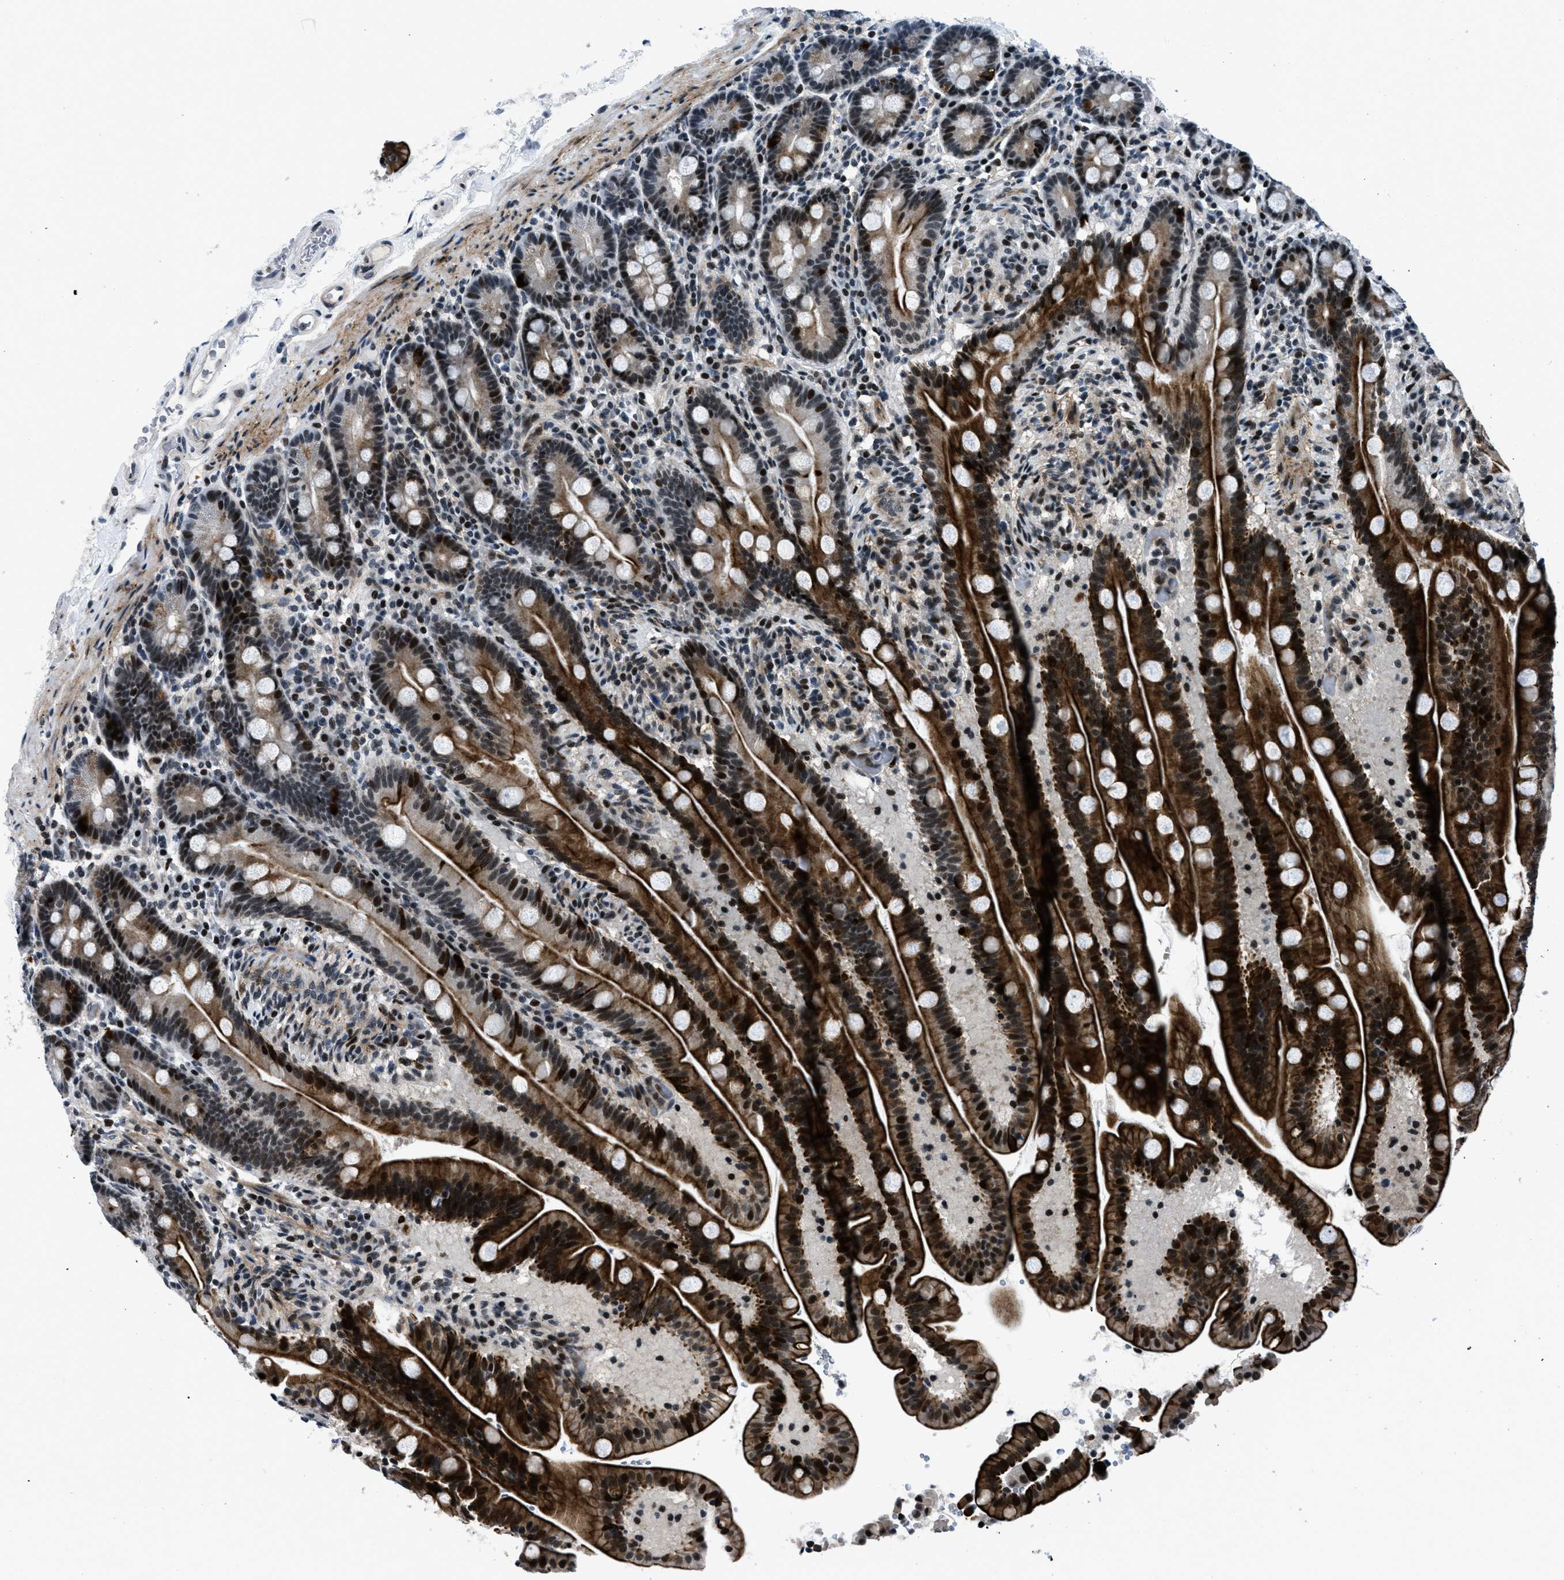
{"staining": {"intensity": "strong", "quantity": ">75%", "location": "cytoplasmic/membranous,nuclear"}, "tissue": "duodenum", "cell_type": "Glandular cells", "image_type": "normal", "snomed": [{"axis": "morphology", "description": "Normal tissue, NOS"}, {"axis": "topography", "description": "Duodenum"}], "caption": "IHC (DAB (3,3'-diaminobenzidine)) staining of unremarkable human duodenum demonstrates strong cytoplasmic/membranous,nuclear protein positivity in about >75% of glandular cells.", "gene": "SMARCB1", "patient": {"sex": "male", "age": 54}}